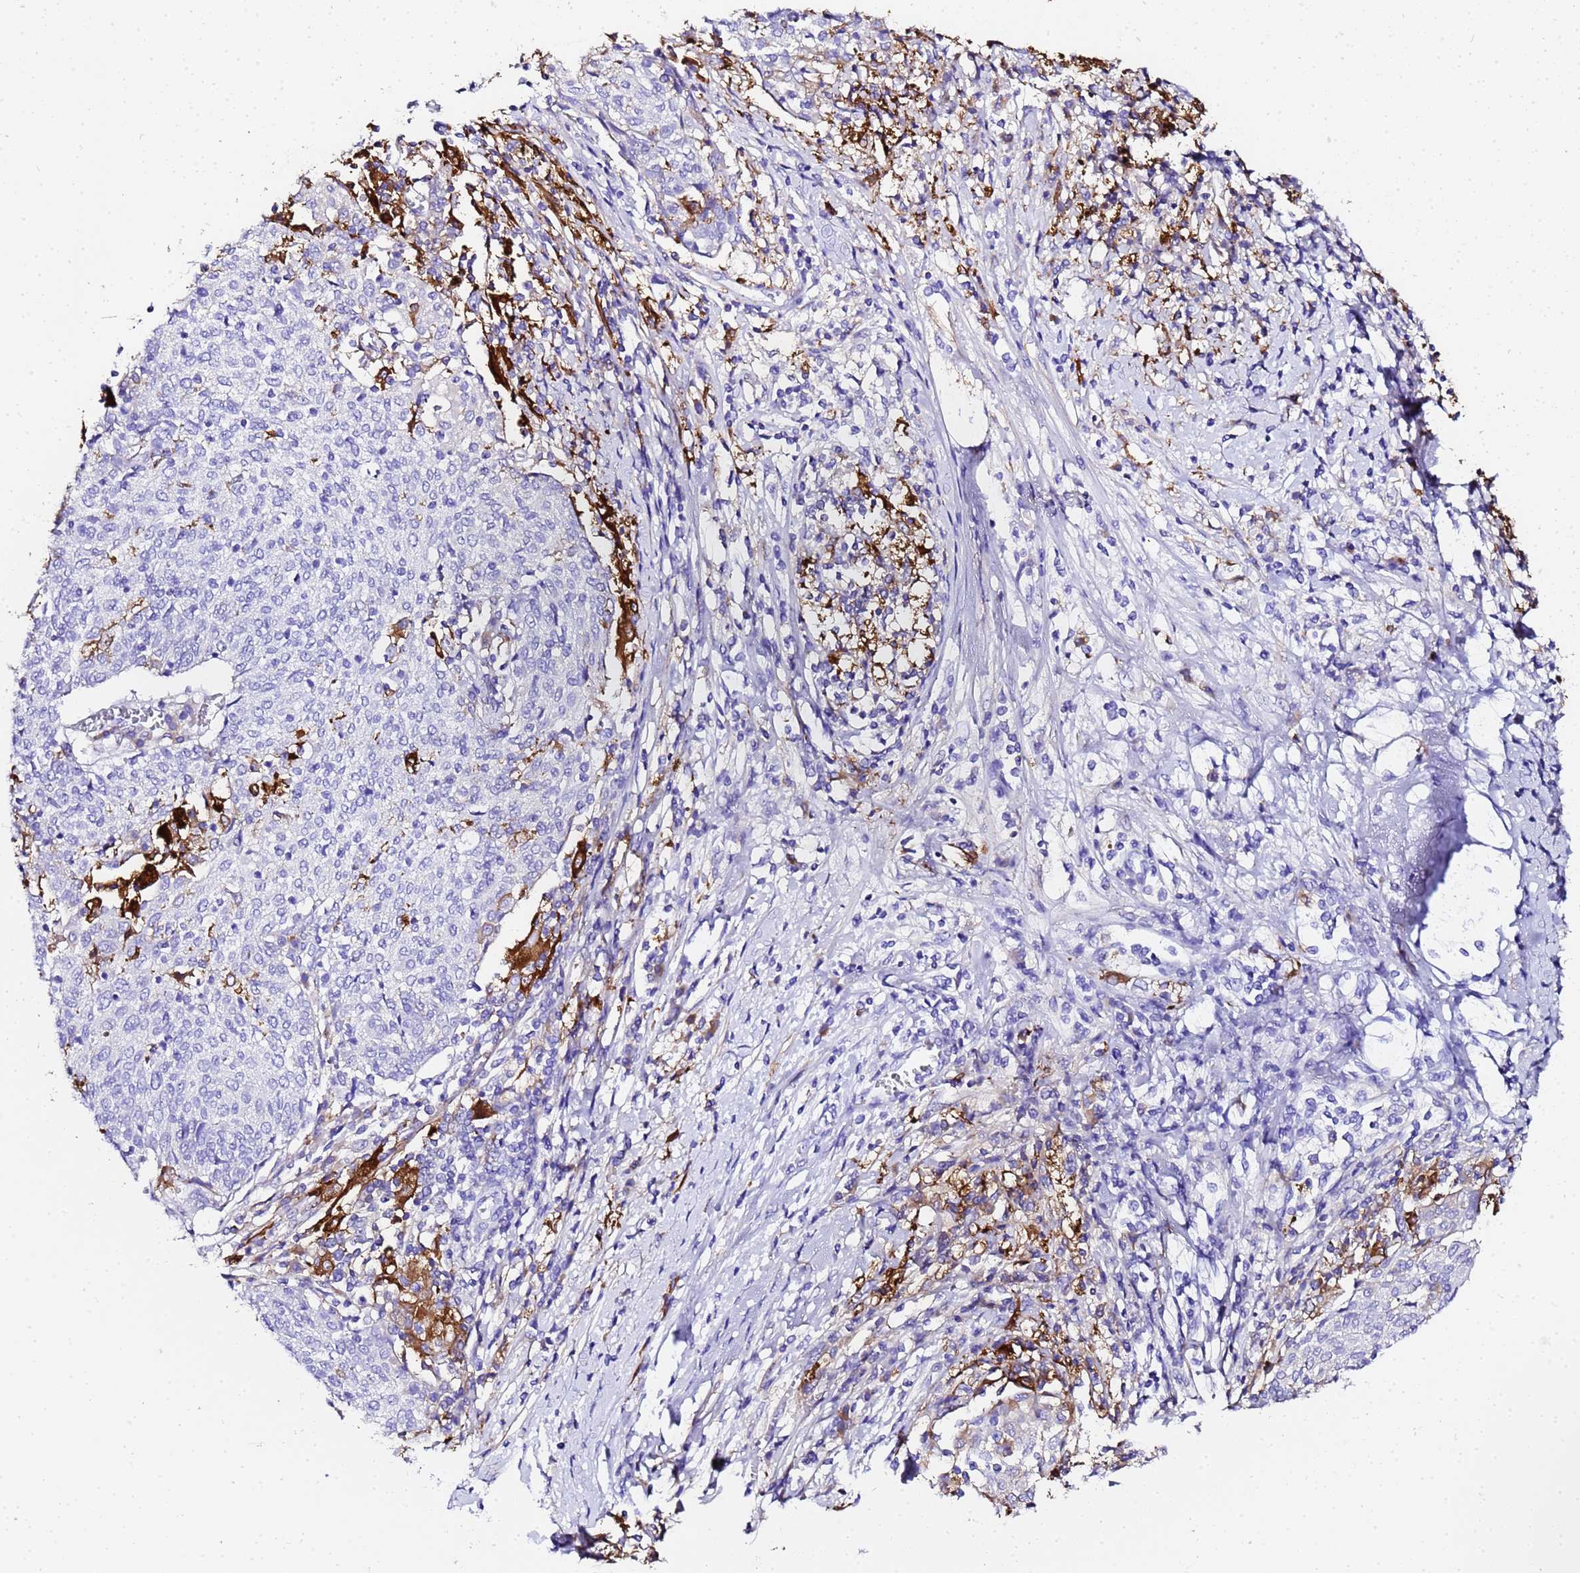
{"staining": {"intensity": "negative", "quantity": "none", "location": "none"}, "tissue": "cervical cancer", "cell_type": "Tumor cells", "image_type": "cancer", "snomed": [{"axis": "morphology", "description": "Squamous cell carcinoma, NOS"}, {"axis": "topography", "description": "Cervix"}], "caption": "Tumor cells are negative for brown protein staining in cervical squamous cell carcinoma.", "gene": "FTL", "patient": {"sex": "female", "age": 52}}